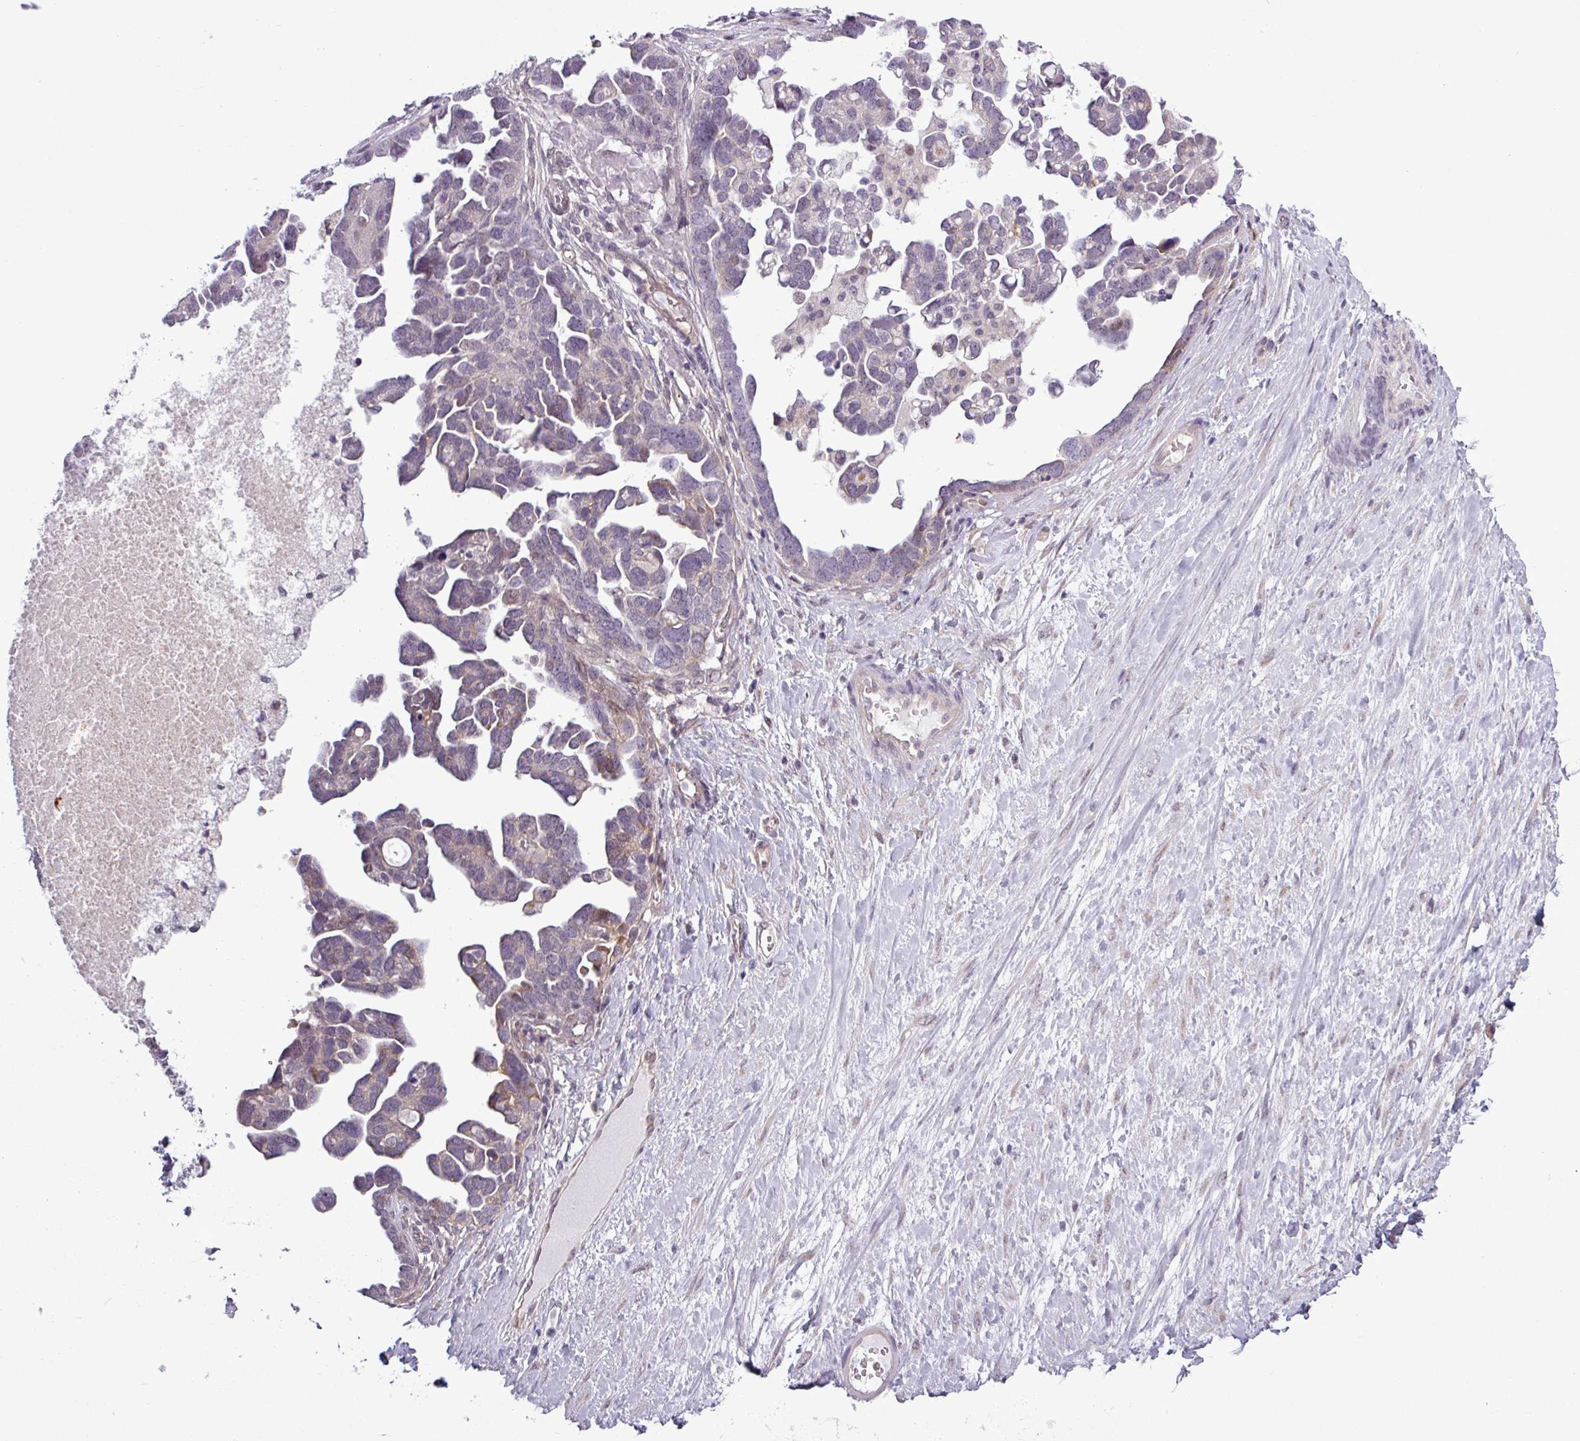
{"staining": {"intensity": "negative", "quantity": "none", "location": "none"}, "tissue": "ovarian cancer", "cell_type": "Tumor cells", "image_type": "cancer", "snomed": [{"axis": "morphology", "description": "Cystadenocarcinoma, serous, NOS"}, {"axis": "topography", "description": "Ovary"}], "caption": "High magnification brightfield microscopy of ovarian cancer stained with DAB (brown) and counterstained with hematoxylin (blue): tumor cells show no significant expression. The staining is performed using DAB (3,3'-diaminobenzidine) brown chromogen with nuclei counter-stained in using hematoxylin.", "gene": "GPT2", "patient": {"sex": "female", "age": 54}}